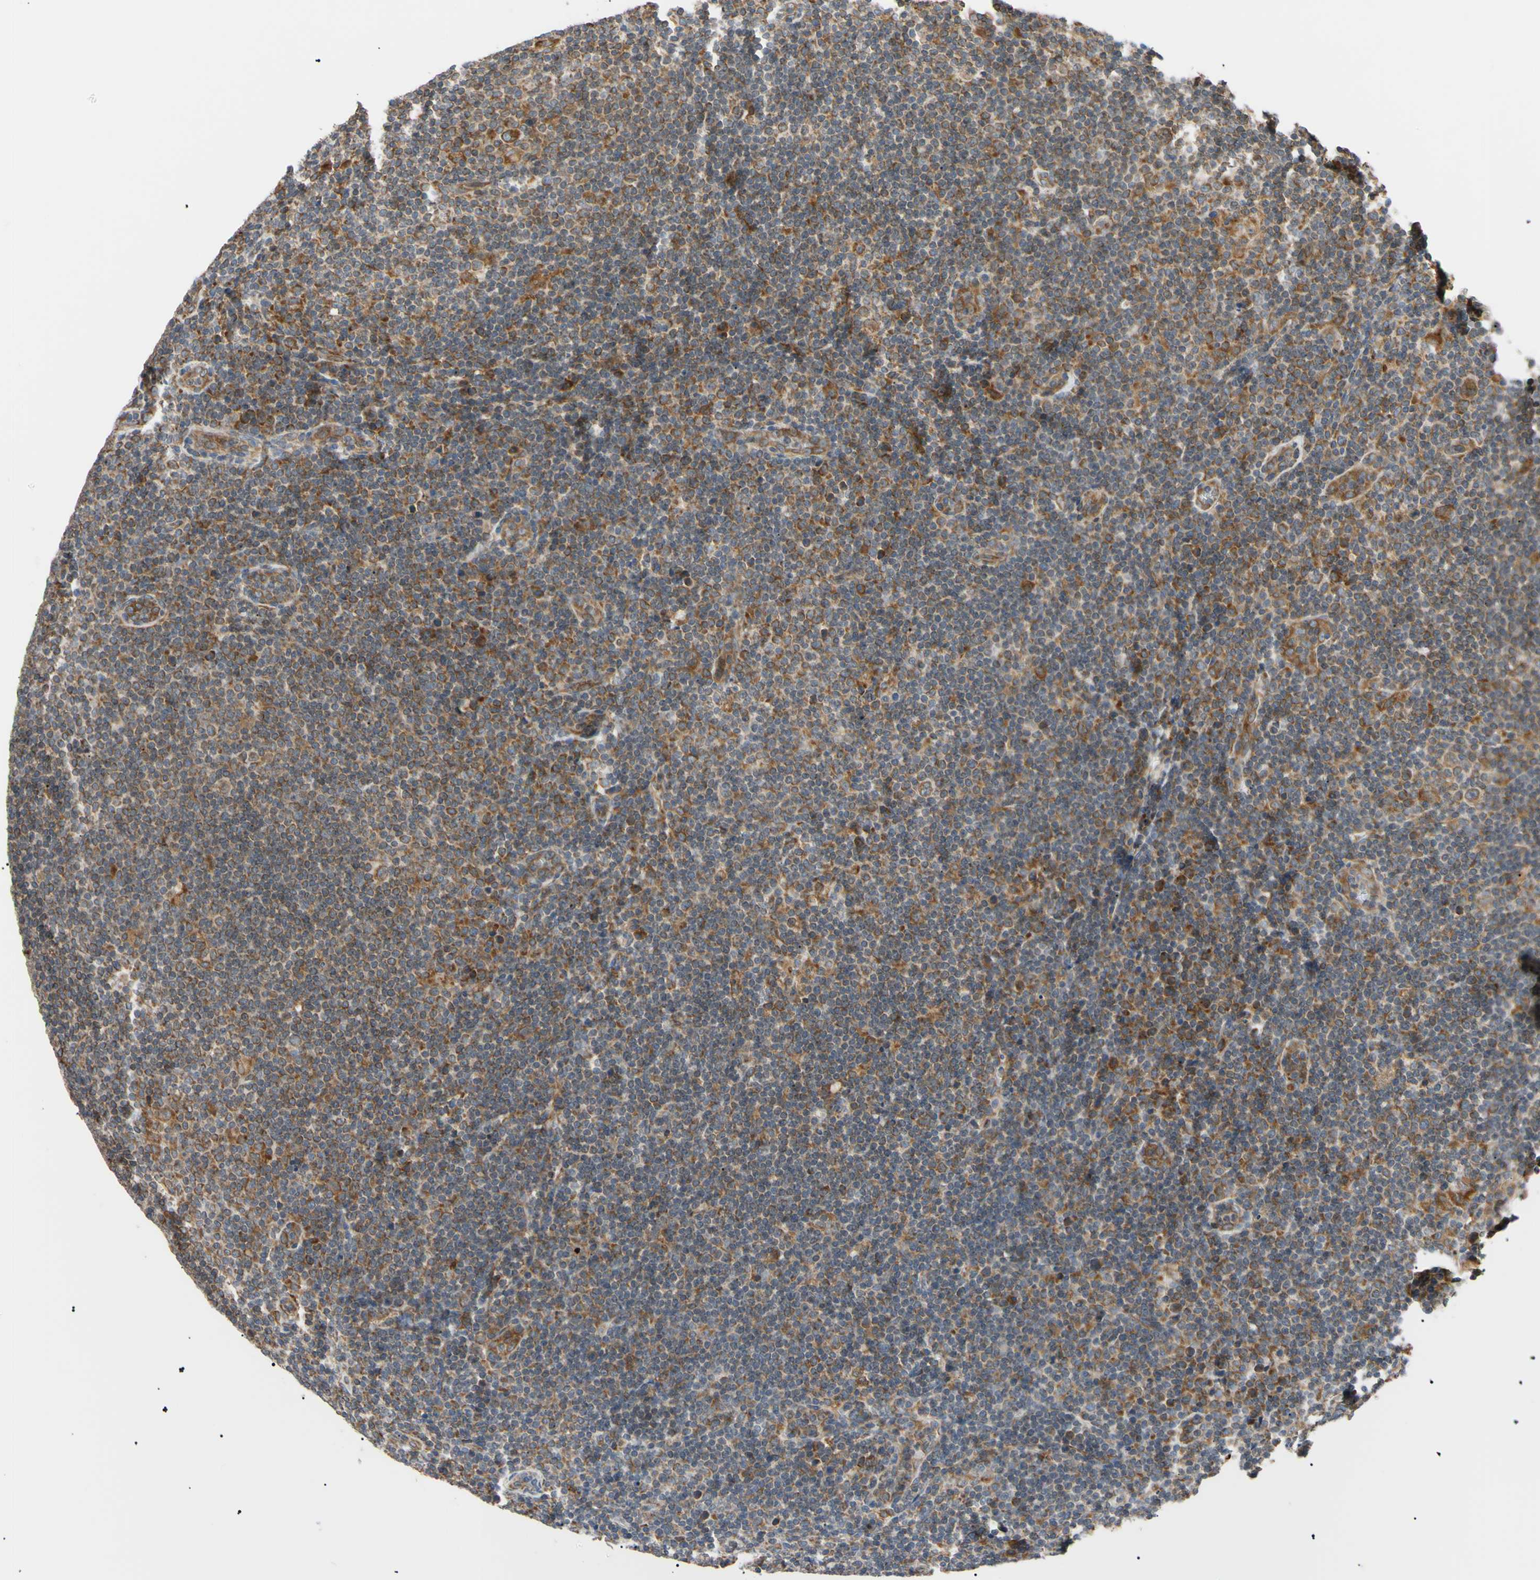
{"staining": {"intensity": "moderate", "quantity": ">75%", "location": "cytoplasmic/membranous"}, "tissue": "lymphoma", "cell_type": "Tumor cells", "image_type": "cancer", "snomed": [{"axis": "morphology", "description": "Hodgkin's disease, NOS"}, {"axis": "topography", "description": "Lymph node"}], "caption": "Human lymphoma stained with a protein marker shows moderate staining in tumor cells.", "gene": "VAPA", "patient": {"sex": "female", "age": 57}}